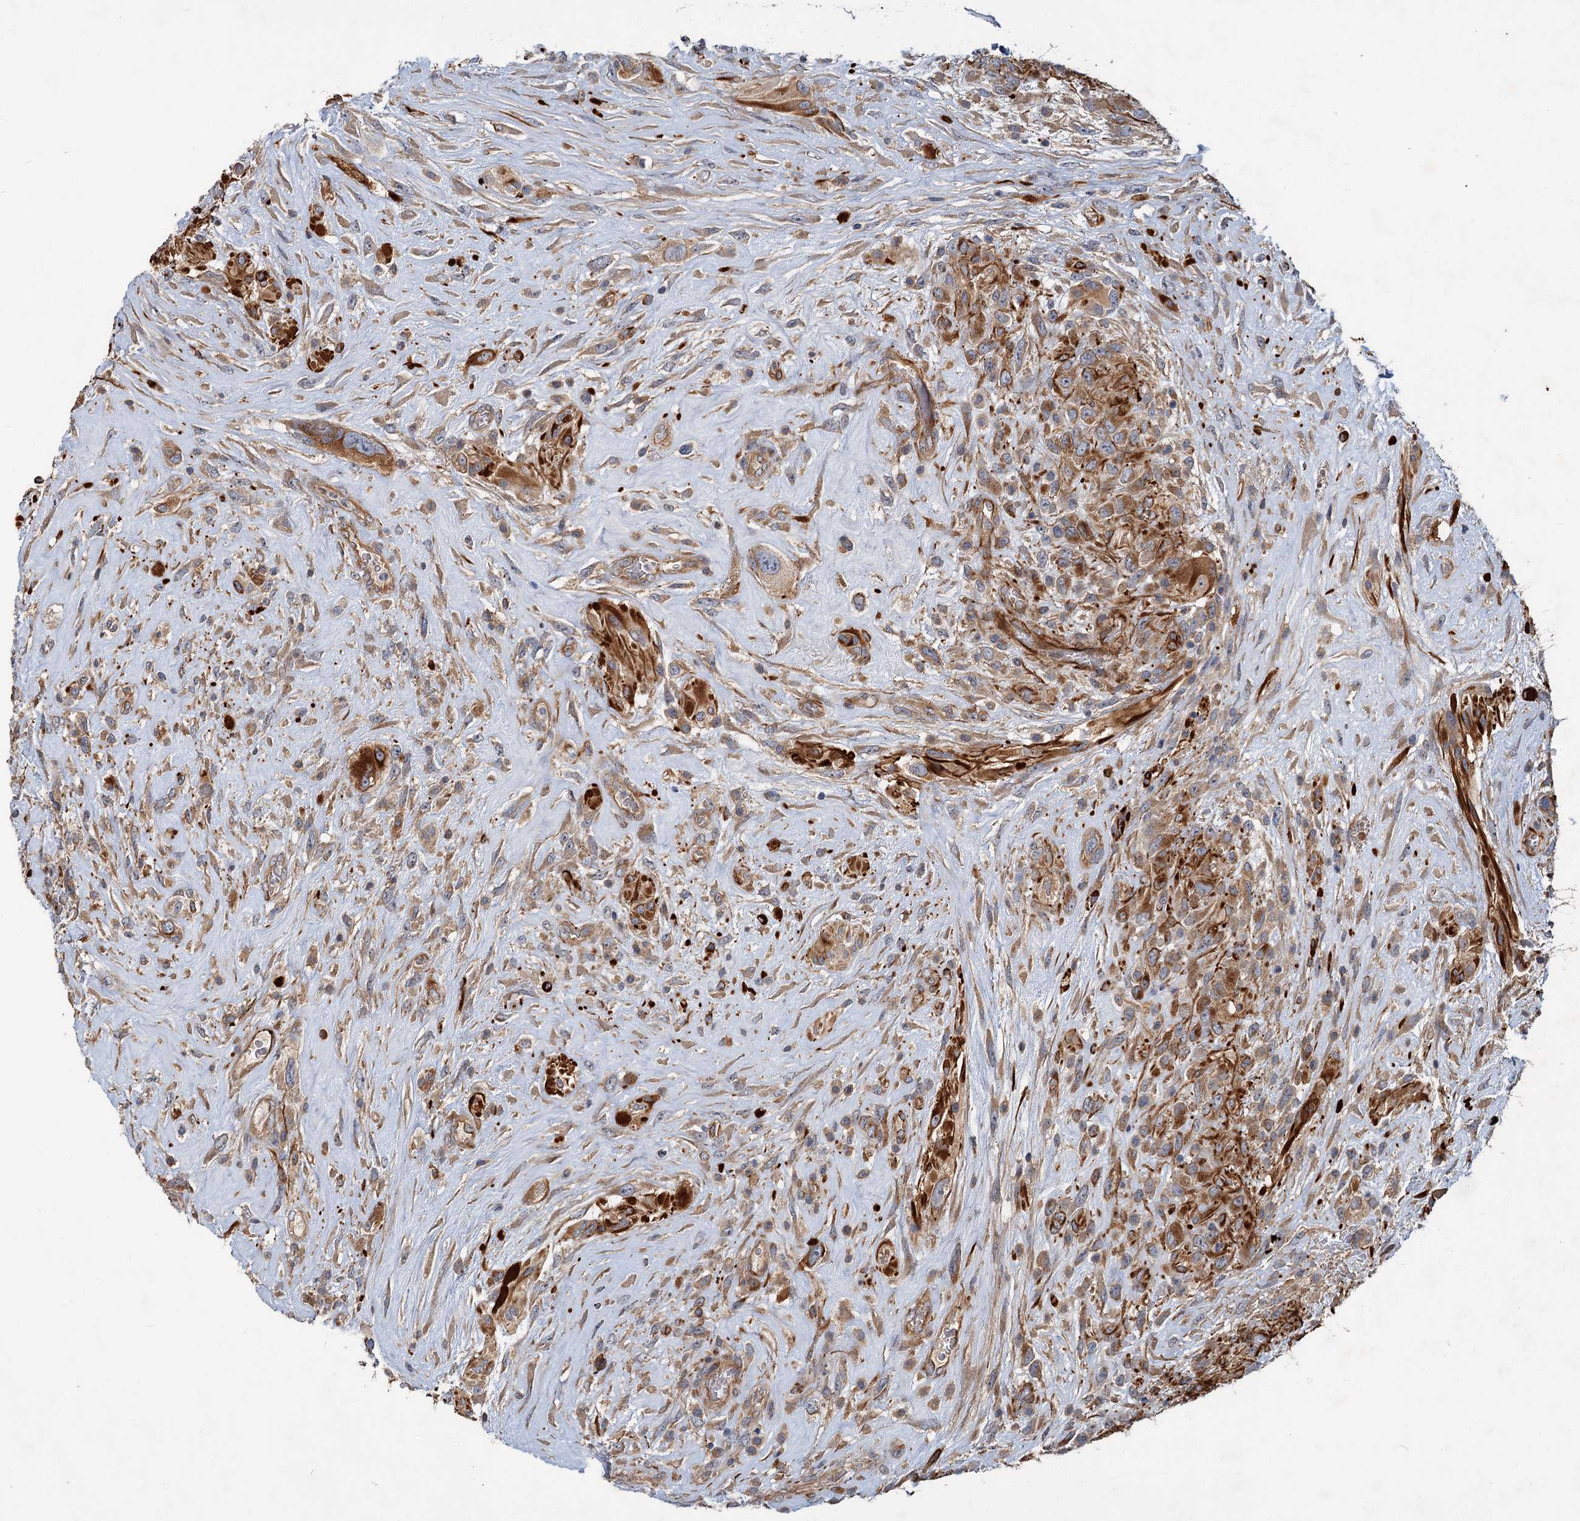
{"staining": {"intensity": "moderate", "quantity": "25%-75%", "location": "cytoplasmic/membranous"}, "tissue": "glioma", "cell_type": "Tumor cells", "image_type": "cancer", "snomed": [{"axis": "morphology", "description": "Glioma, malignant, High grade"}, {"axis": "topography", "description": "Brain"}], "caption": "There is medium levels of moderate cytoplasmic/membranous expression in tumor cells of high-grade glioma (malignant), as demonstrated by immunohistochemical staining (brown color).", "gene": "PKN2", "patient": {"sex": "male", "age": 61}}